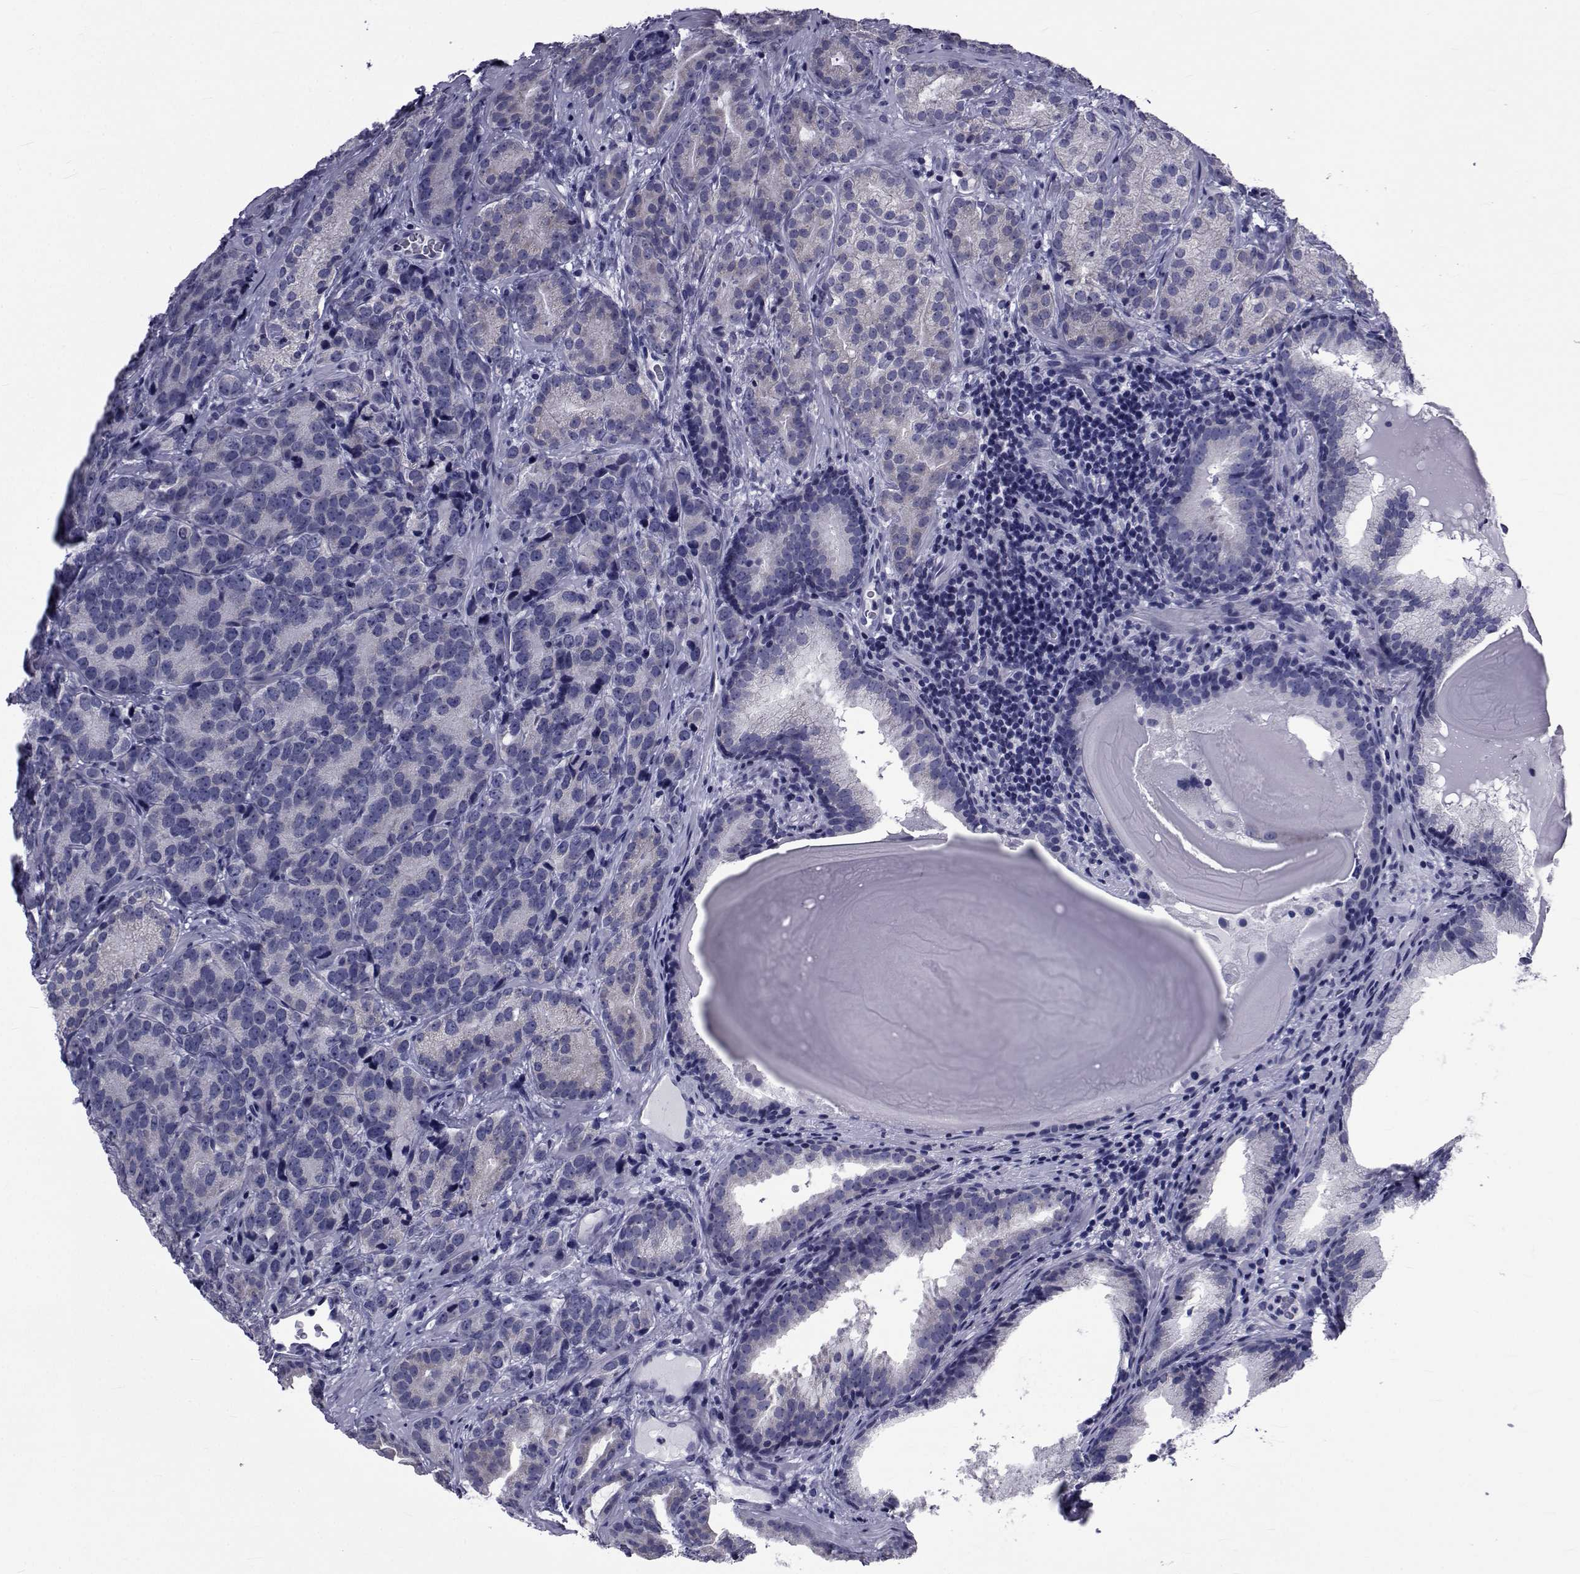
{"staining": {"intensity": "negative", "quantity": "none", "location": "none"}, "tissue": "prostate cancer", "cell_type": "Tumor cells", "image_type": "cancer", "snomed": [{"axis": "morphology", "description": "Adenocarcinoma, NOS"}, {"axis": "topography", "description": "Prostate"}], "caption": "High magnification brightfield microscopy of prostate cancer stained with DAB (3,3'-diaminobenzidine) (brown) and counterstained with hematoxylin (blue): tumor cells show no significant staining.", "gene": "GKAP1", "patient": {"sex": "male", "age": 71}}